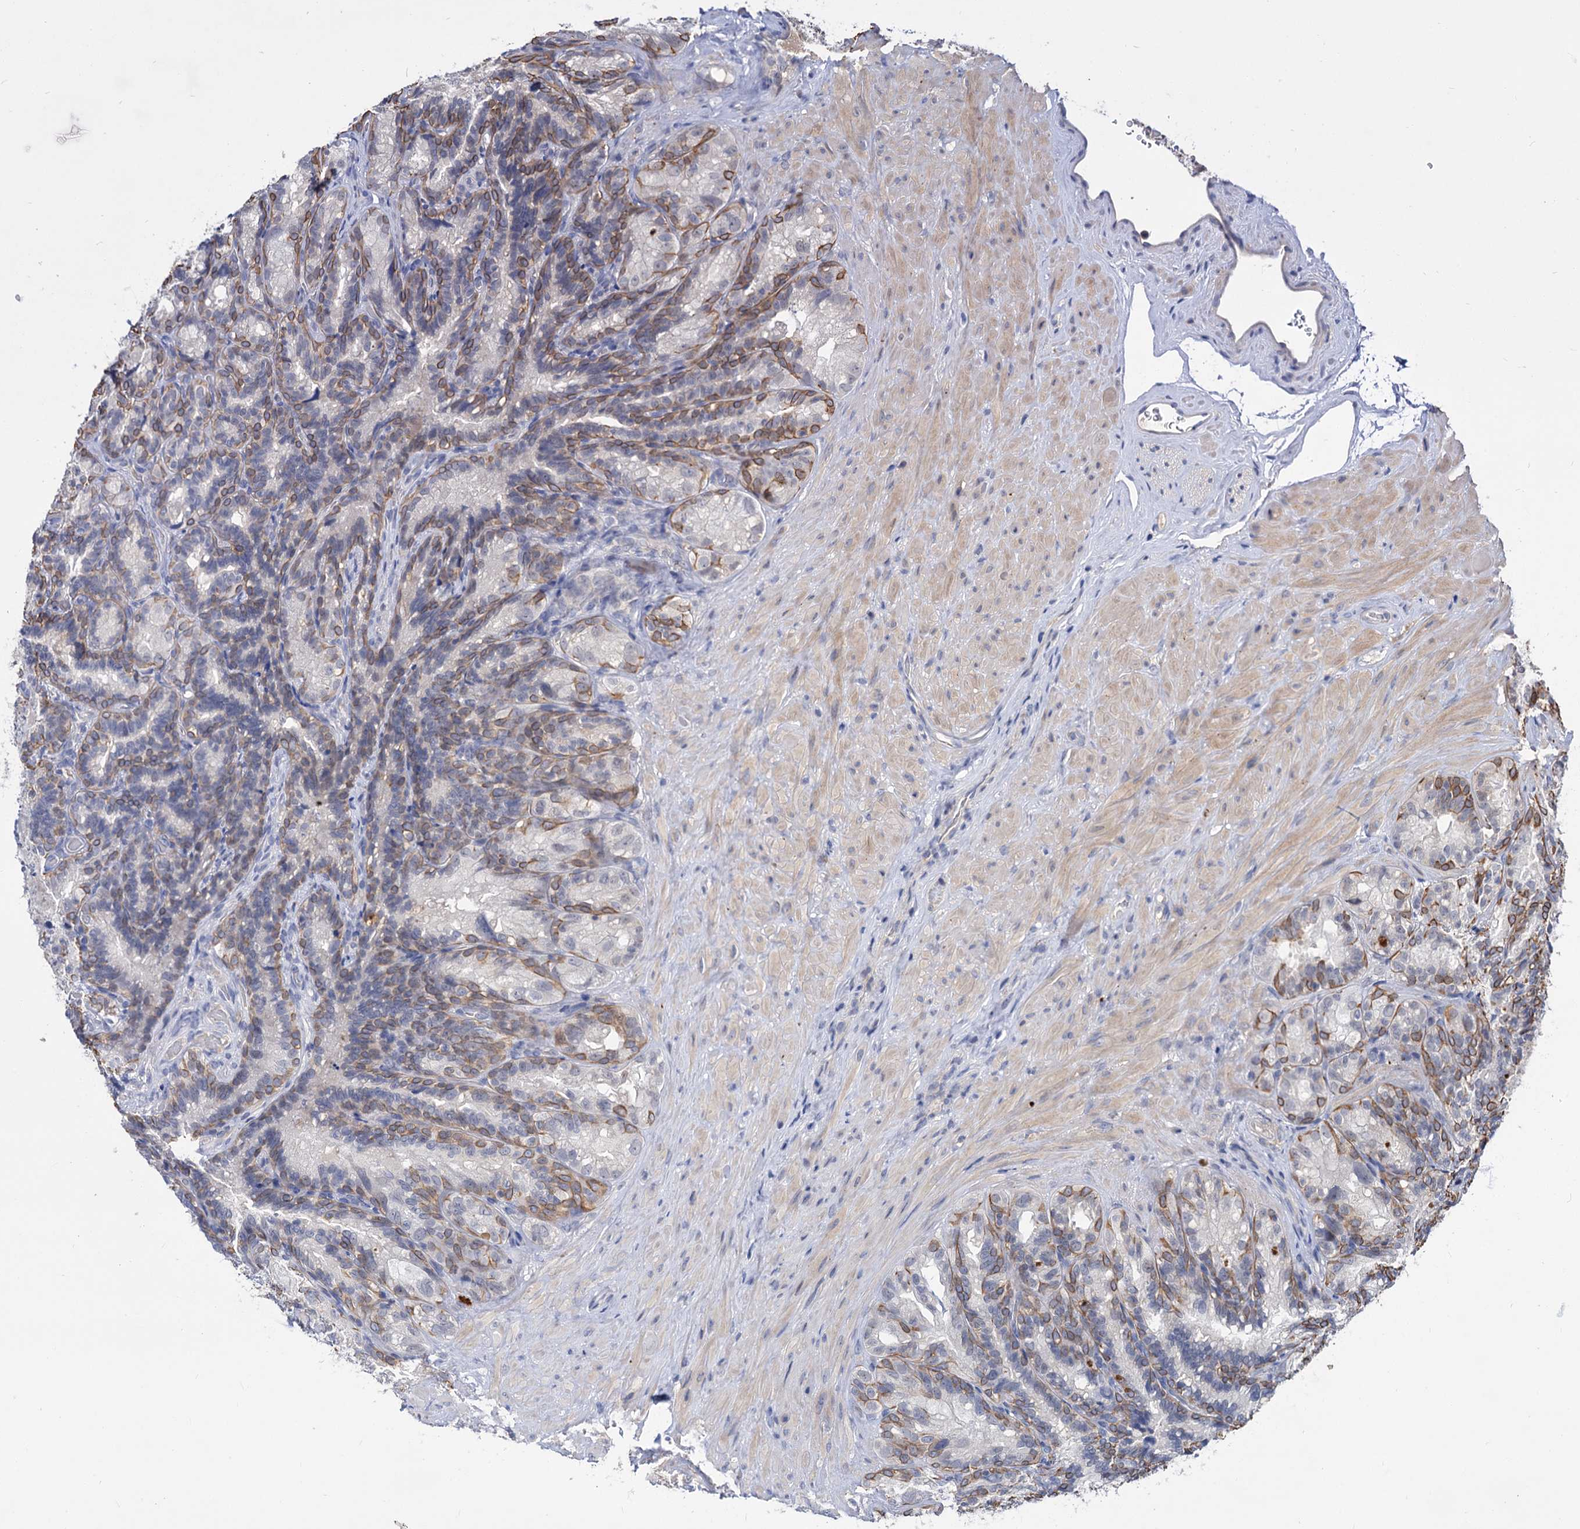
{"staining": {"intensity": "moderate", "quantity": "25%-75%", "location": "cytoplasmic/membranous"}, "tissue": "seminal vesicle", "cell_type": "Glandular cells", "image_type": "normal", "snomed": [{"axis": "morphology", "description": "Normal tissue, NOS"}, {"axis": "topography", "description": "Seminal veicle"}], "caption": "Immunohistochemical staining of benign seminal vesicle exhibits medium levels of moderate cytoplasmic/membranous expression in approximately 25%-75% of glandular cells.", "gene": "NEK10", "patient": {"sex": "male", "age": 60}}